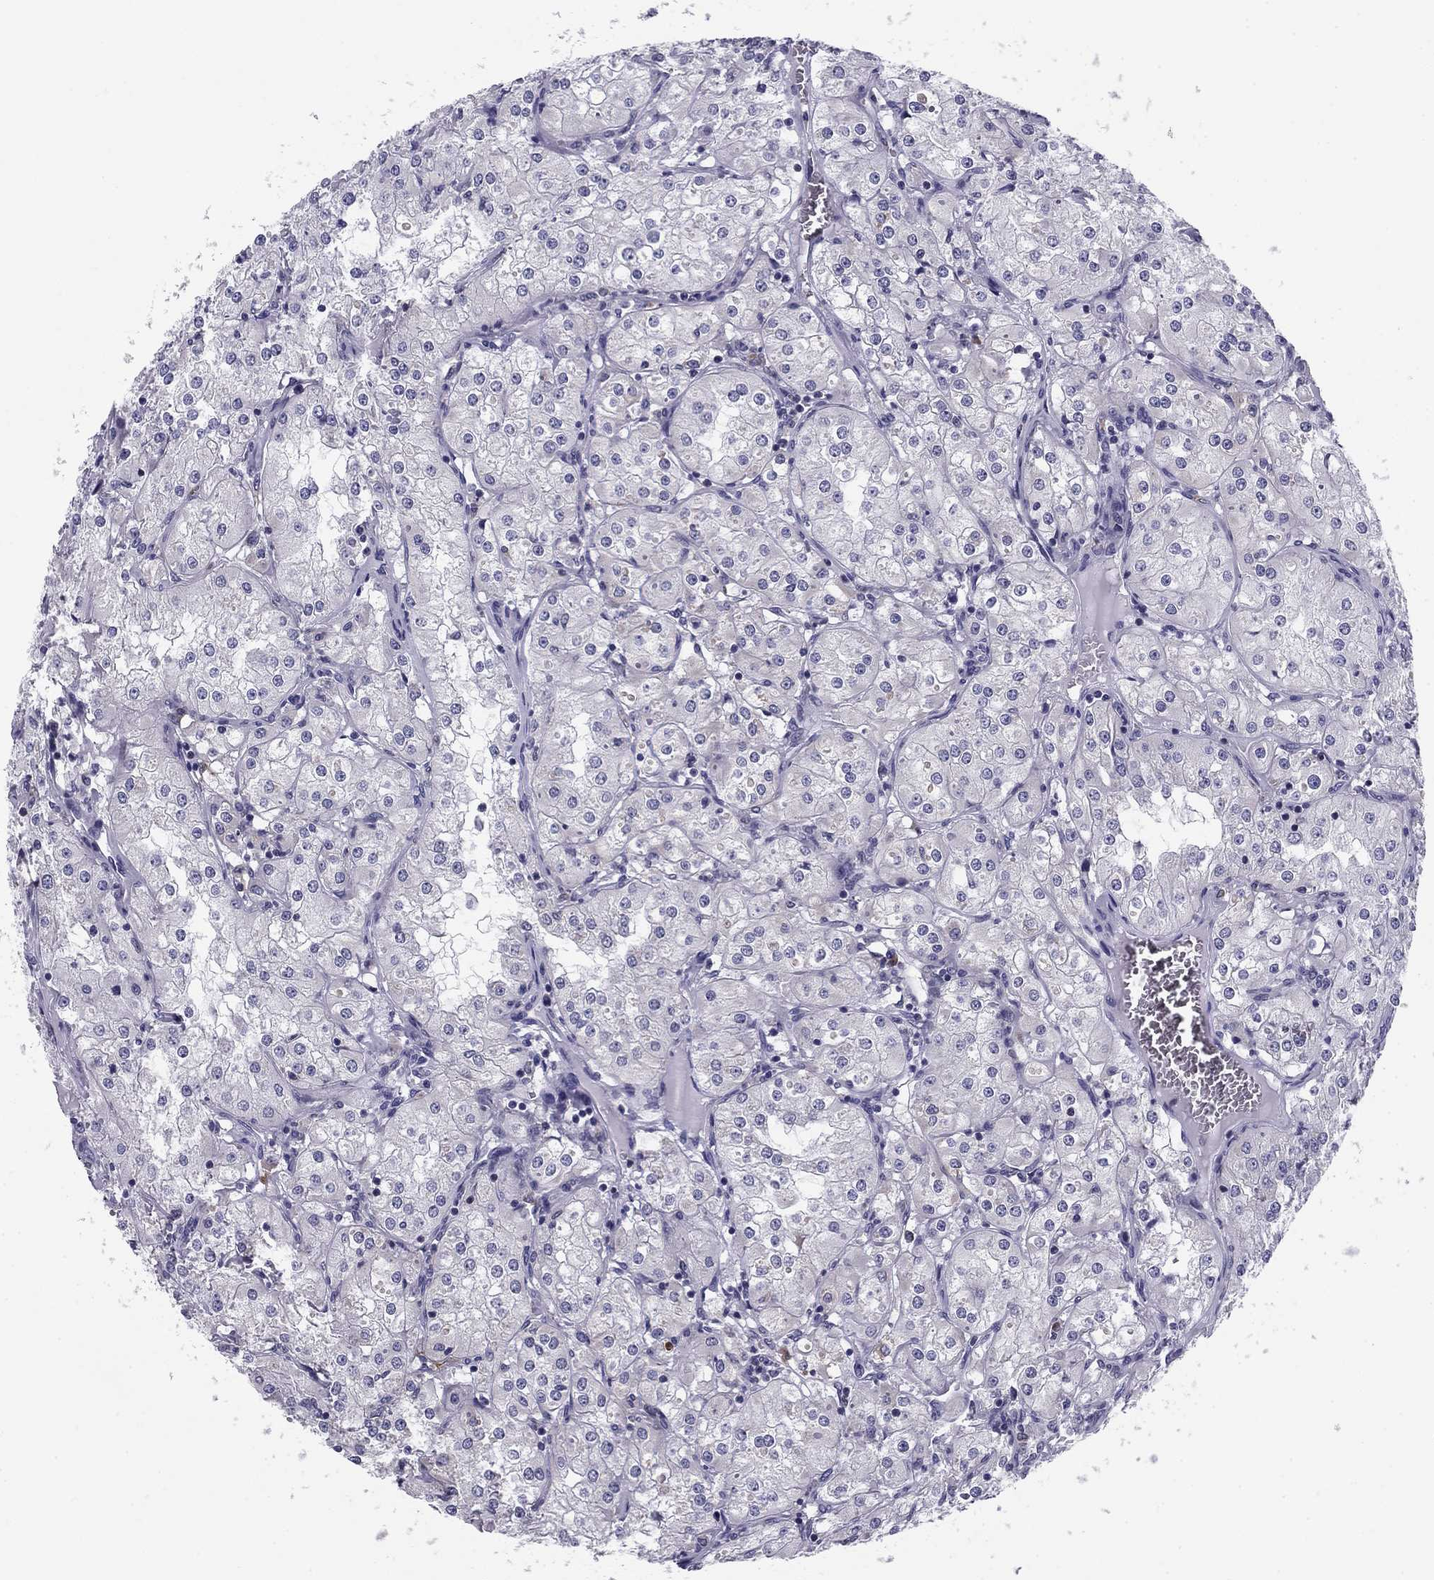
{"staining": {"intensity": "negative", "quantity": "none", "location": "none"}, "tissue": "renal cancer", "cell_type": "Tumor cells", "image_type": "cancer", "snomed": [{"axis": "morphology", "description": "Adenocarcinoma, NOS"}, {"axis": "topography", "description": "Kidney"}], "caption": "This histopathology image is of renal adenocarcinoma stained with immunohistochemistry to label a protein in brown with the nuclei are counter-stained blue. There is no expression in tumor cells.", "gene": "TMED3", "patient": {"sex": "male", "age": 77}}